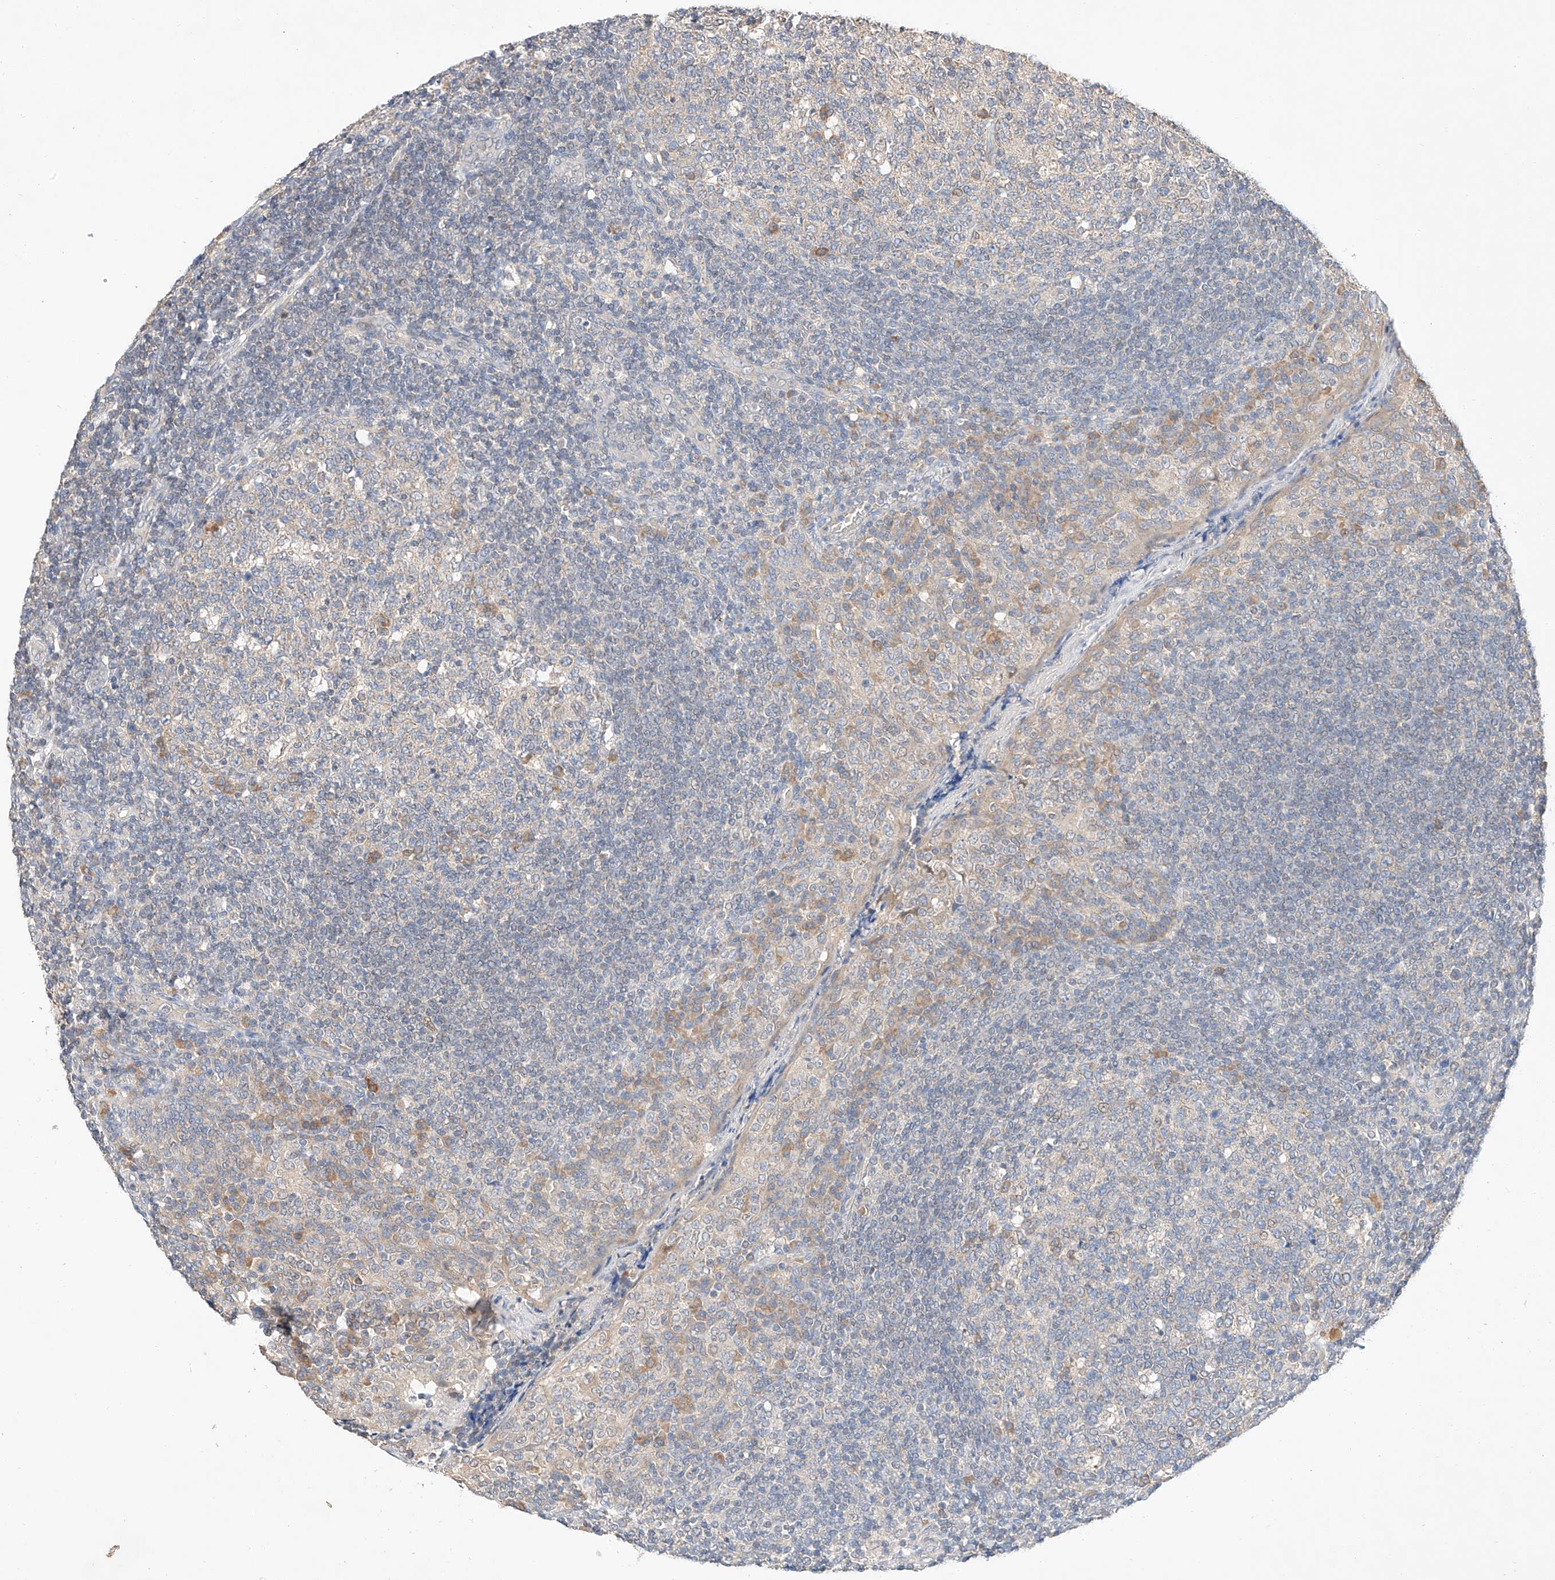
{"staining": {"intensity": "negative", "quantity": "none", "location": "none"}, "tissue": "tonsil", "cell_type": "Germinal center cells", "image_type": "normal", "snomed": [{"axis": "morphology", "description": "Normal tissue, NOS"}, {"axis": "topography", "description": "Tonsil"}], "caption": "Immunohistochemistry (IHC) histopathology image of normal tonsil: tonsil stained with DAB exhibits no significant protein positivity in germinal center cells.", "gene": "C6orf118", "patient": {"sex": "female", "age": 19}}